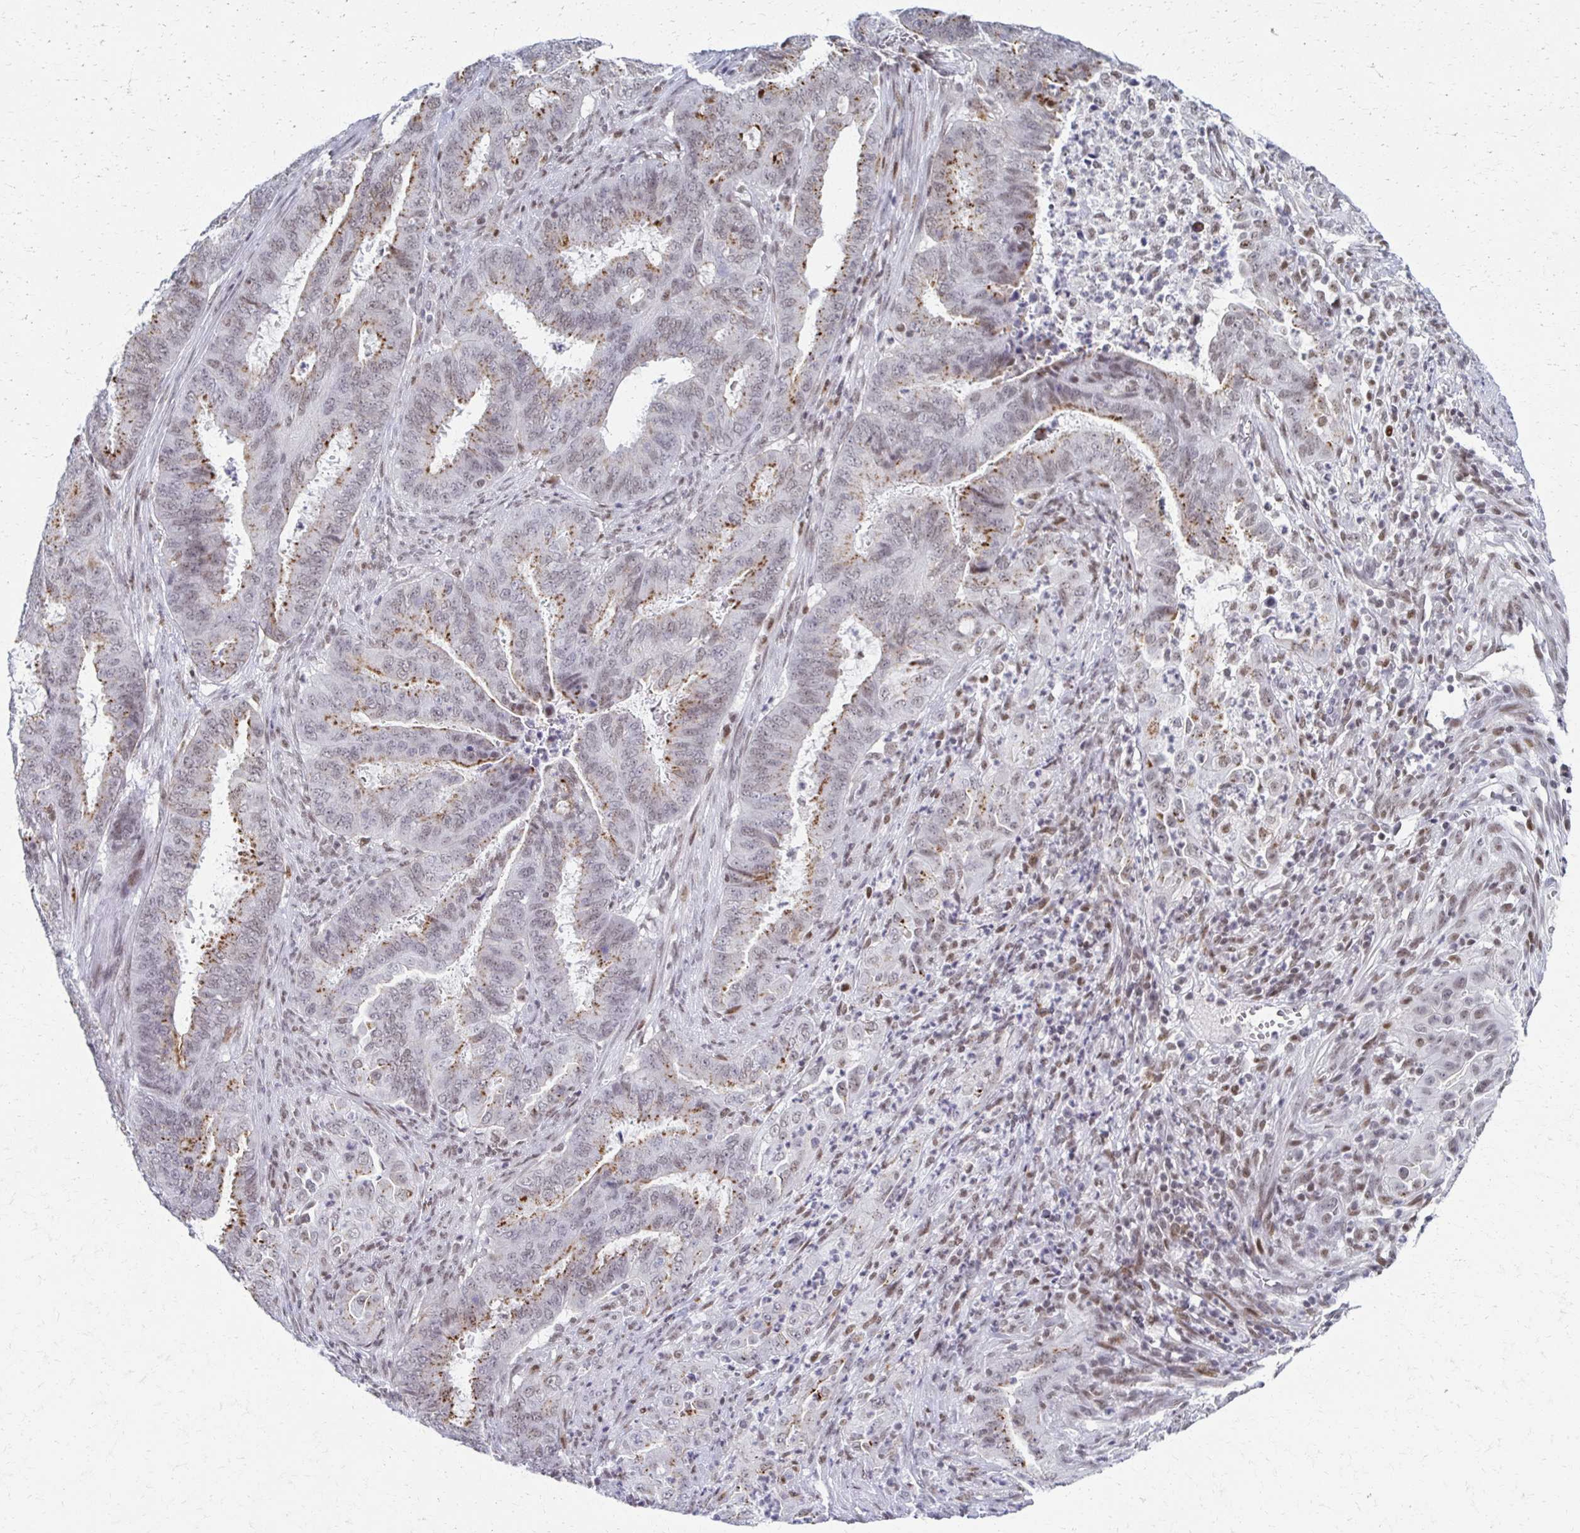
{"staining": {"intensity": "moderate", "quantity": "25%-75%", "location": "cytoplasmic/membranous"}, "tissue": "endometrial cancer", "cell_type": "Tumor cells", "image_type": "cancer", "snomed": [{"axis": "morphology", "description": "Adenocarcinoma, NOS"}, {"axis": "topography", "description": "Endometrium"}], "caption": "An immunohistochemistry image of neoplastic tissue is shown. Protein staining in brown labels moderate cytoplasmic/membranous positivity in endometrial adenocarcinoma within tumor cells.", "gene": "IRF7", "patient": {"sex": "female", "age": 51}}